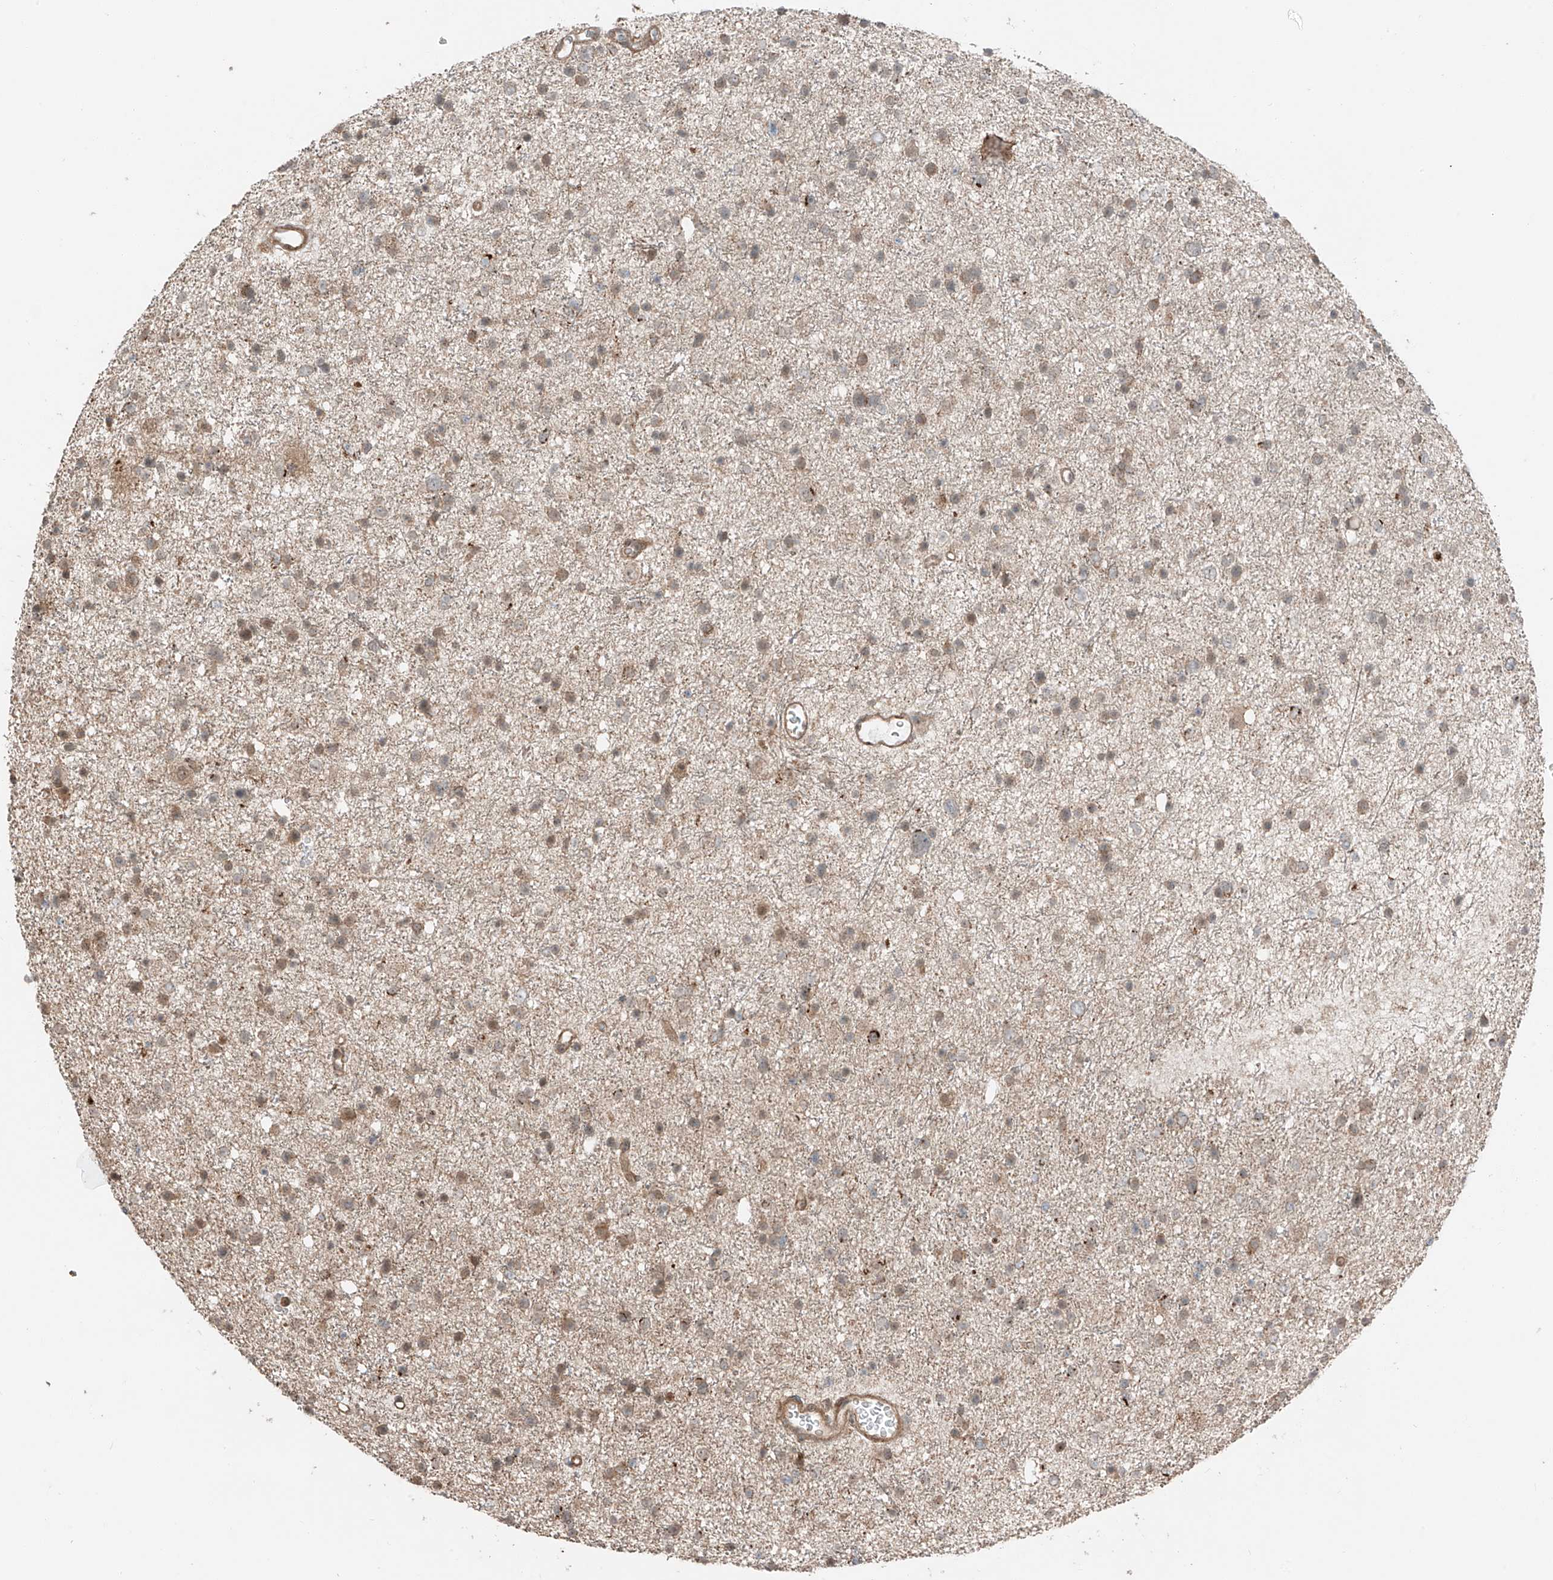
{"staining": {"intensity": "weak", "quantity": "25%-75%", "location": "cytoplasmic/membranous"}, "tissue": "glioma", "cell_type": "Tumor cells", "image_type": "cancer", "snomed": [{"axis": "morphology", "description": "Glioma, malignant, Low grade"}, {"axis": "topography", "description": "Brain"}], "caption": "Immunohistochemical staining of human glioma shows low levels of weak cytoplasmic/membranous protein positivity in approximately 25%-75% of tumor cells.", "gene": "CEP162", "patient": {"sex": "female", "age": 37}}